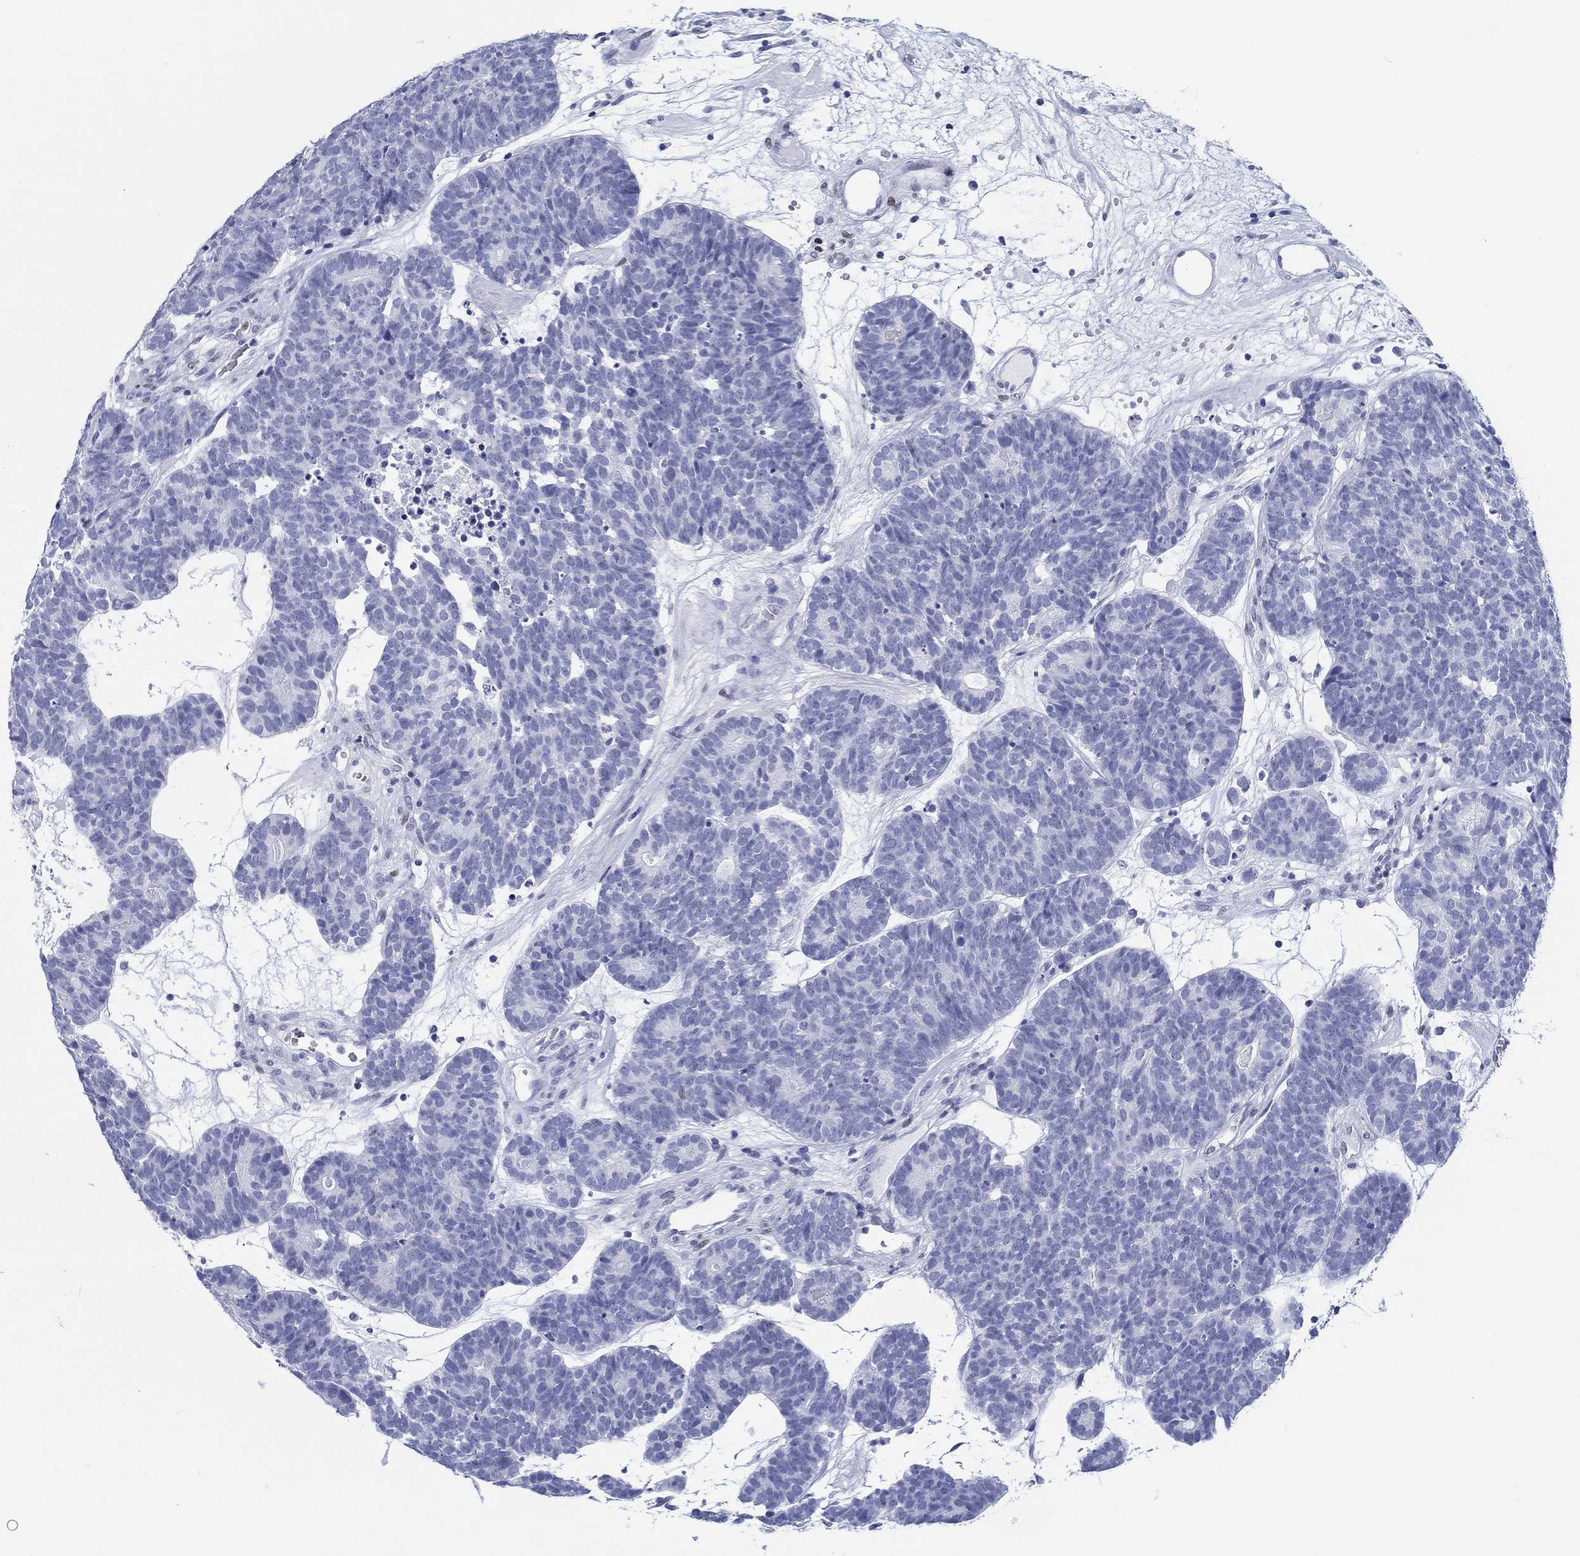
{"staining": {"intensity": "negative", "quantity": "none", "location": "none"}, "tissue": "head and neck cancer", "cell_type": "Tumor cells", "image_type": "cancer", "snomed": [{"axis": "morphology", "description": "Adenocarcinoma, NOS"}, {"axis": "topography", "description": "Head-Neck"}], "caption": "DAB immunohistochemical staining of human head and neck adenocarcinoma reveals no significant expression in tumor cells.", "gene": "H1-1", "patient": {"sex": "female", "age": 81}}